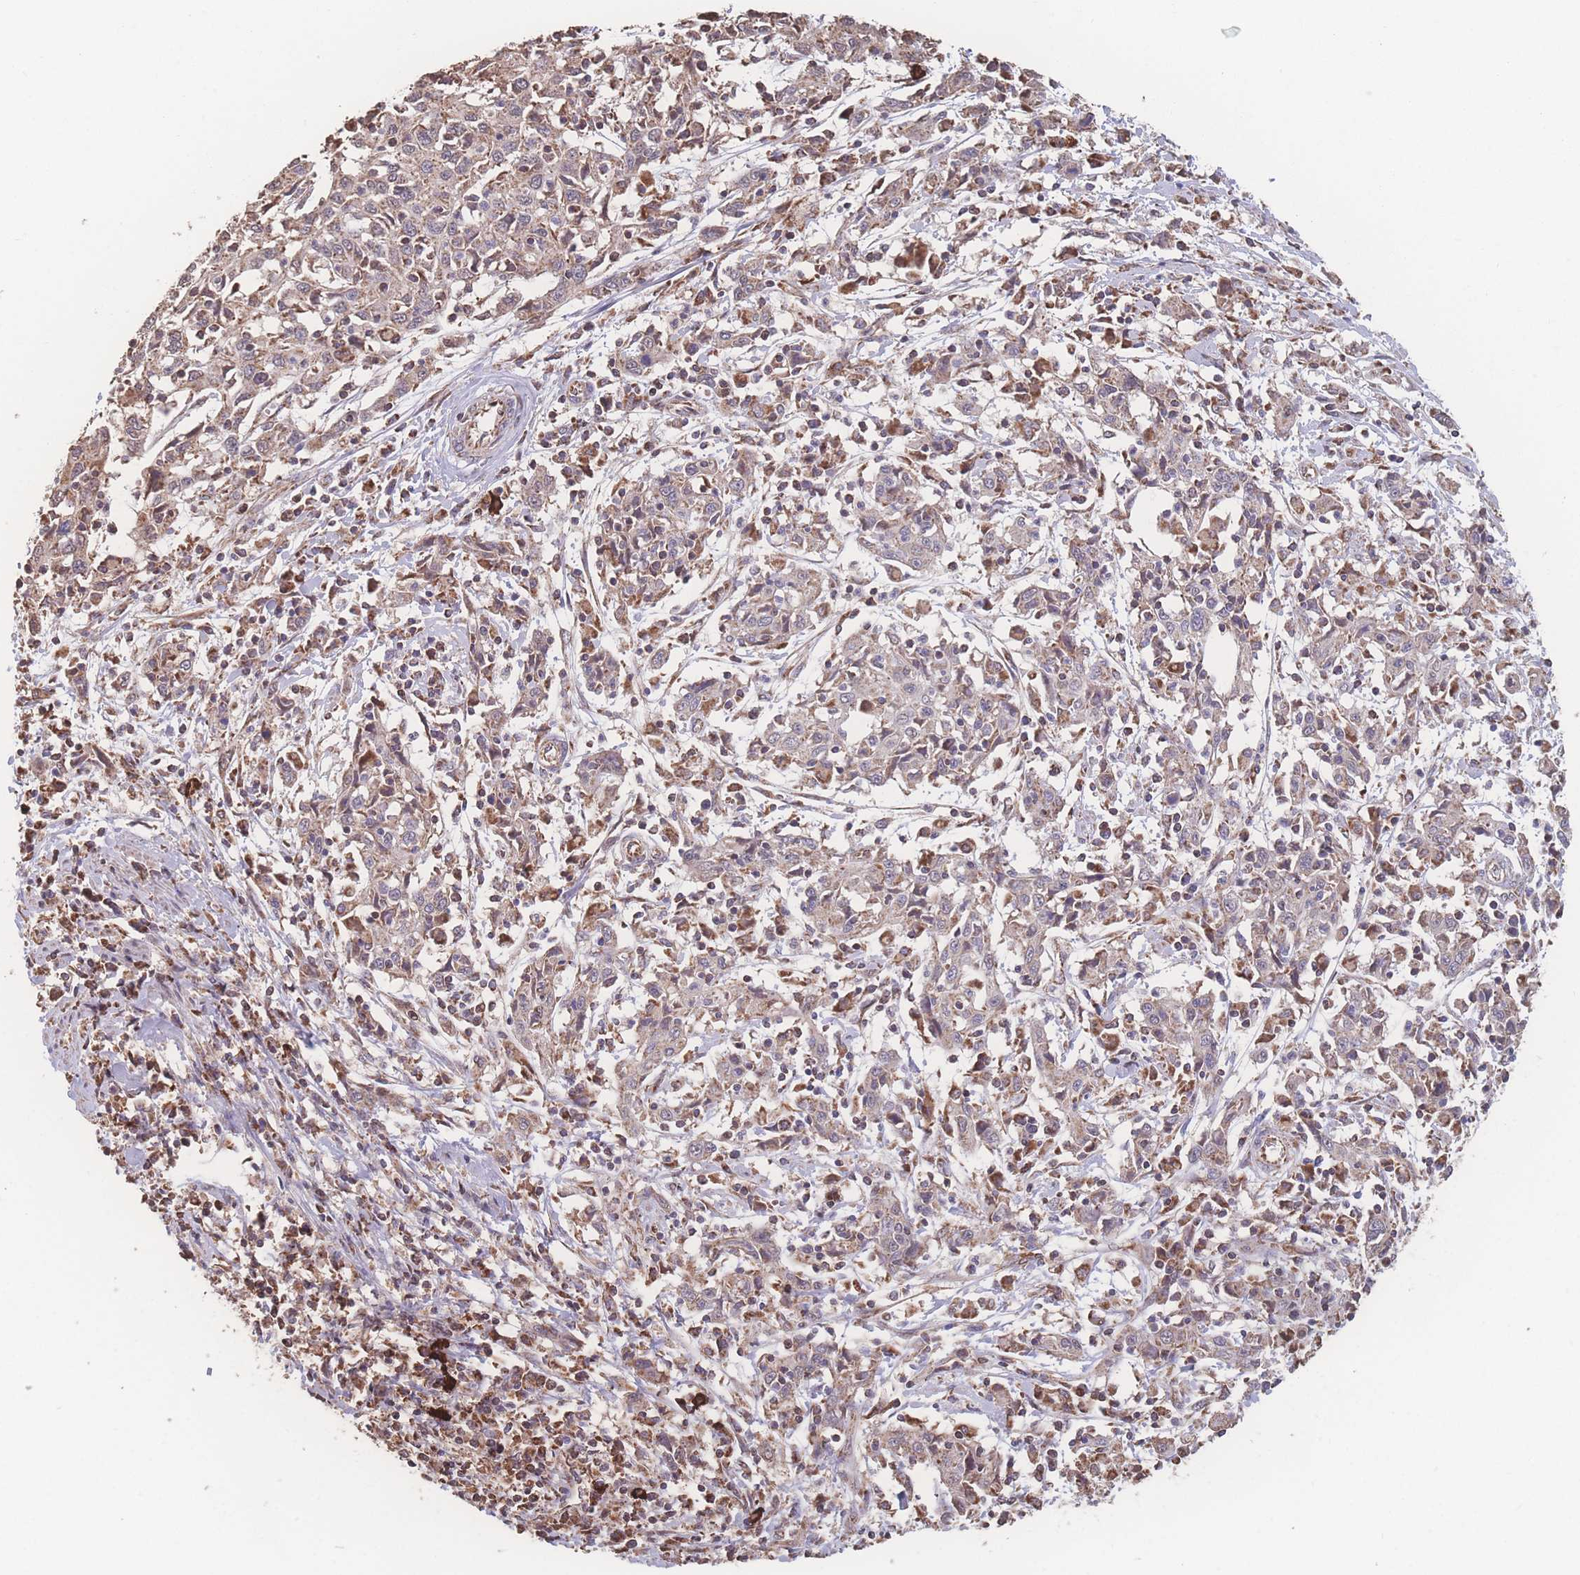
{"staining": {"intensity": "weak", "quantity": "25%-75%", "location": "cytoplasmic/membranous"}, "tissue": "cervical cancer", "cell_type": "Tumor cells", "image_type": "cancer", "snomed": [{"axis": "morphology", "description": "Squamous cell carcinoma, NOS"}, {"axis": "topography", "description": "Cervix"}], "caption": "Human cervical cancer stained with a protein marker reveals weak staining in tumor cells.", "gene": "SGSM3", "patient": {"sex": "female", "age": 46}}